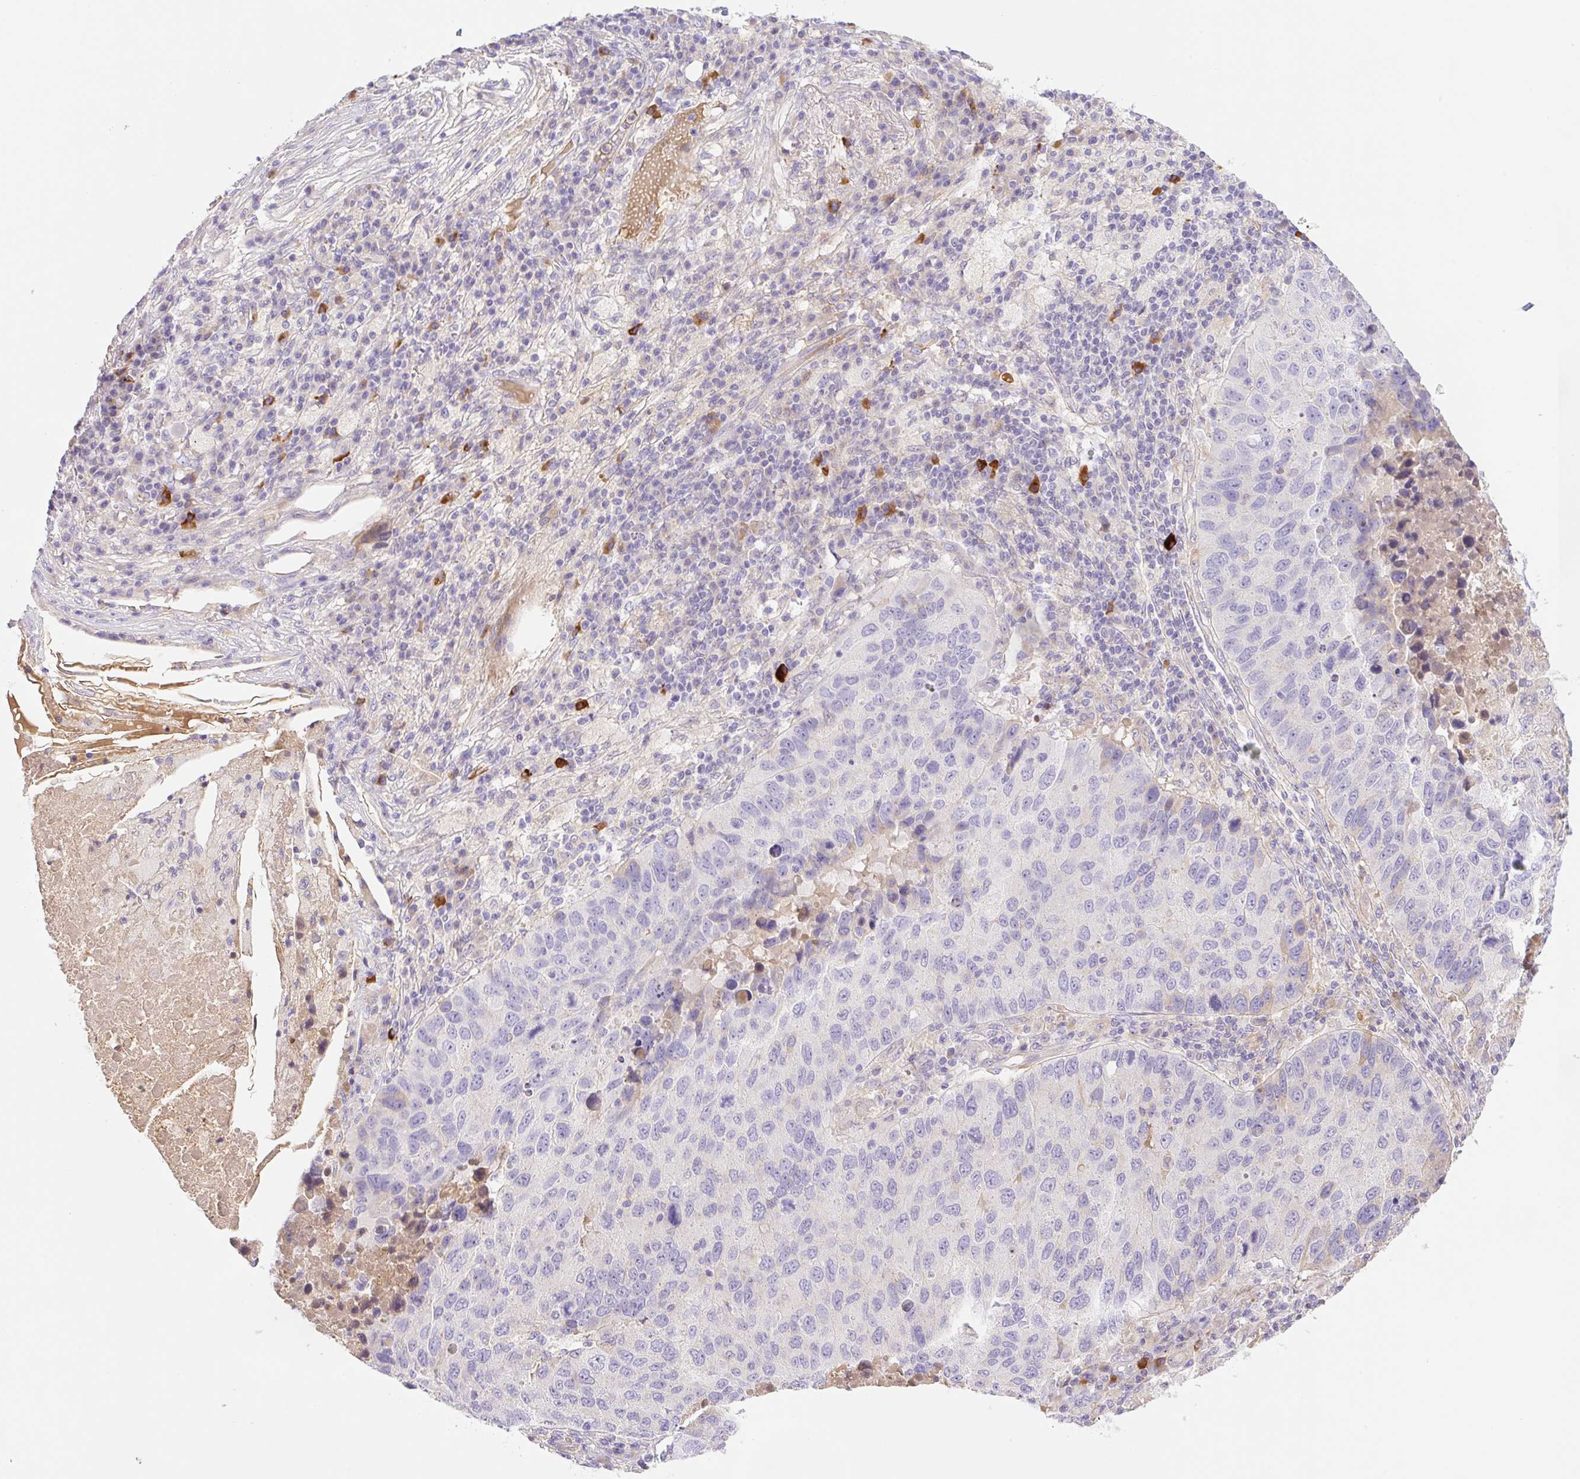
{"staining": {"intensity": "weak", "quantity": "<25%", "location": "cytoplasmic/membranous"}, "tissue": "lung cancer", "cell_type": "Tumor cells", "image_type": "cancer", "snomed": [{"axis": "morphology", "description": "Squamous cell carcinoma, NOS"}, {"axis": "topography", "description": "Lung"}], "caption": "High magnification brightfield microscopy of lung cancer (squamous cell carcinoma) stained with DAB (brown) and counterstained with hematoxylin (blue): tumor cells show no significant positivity. (Immunohistochemistry, brightfield microscopy, high magnification).", "gene": "DENND5A", "patient": {"sex": "male", "age": 73}}